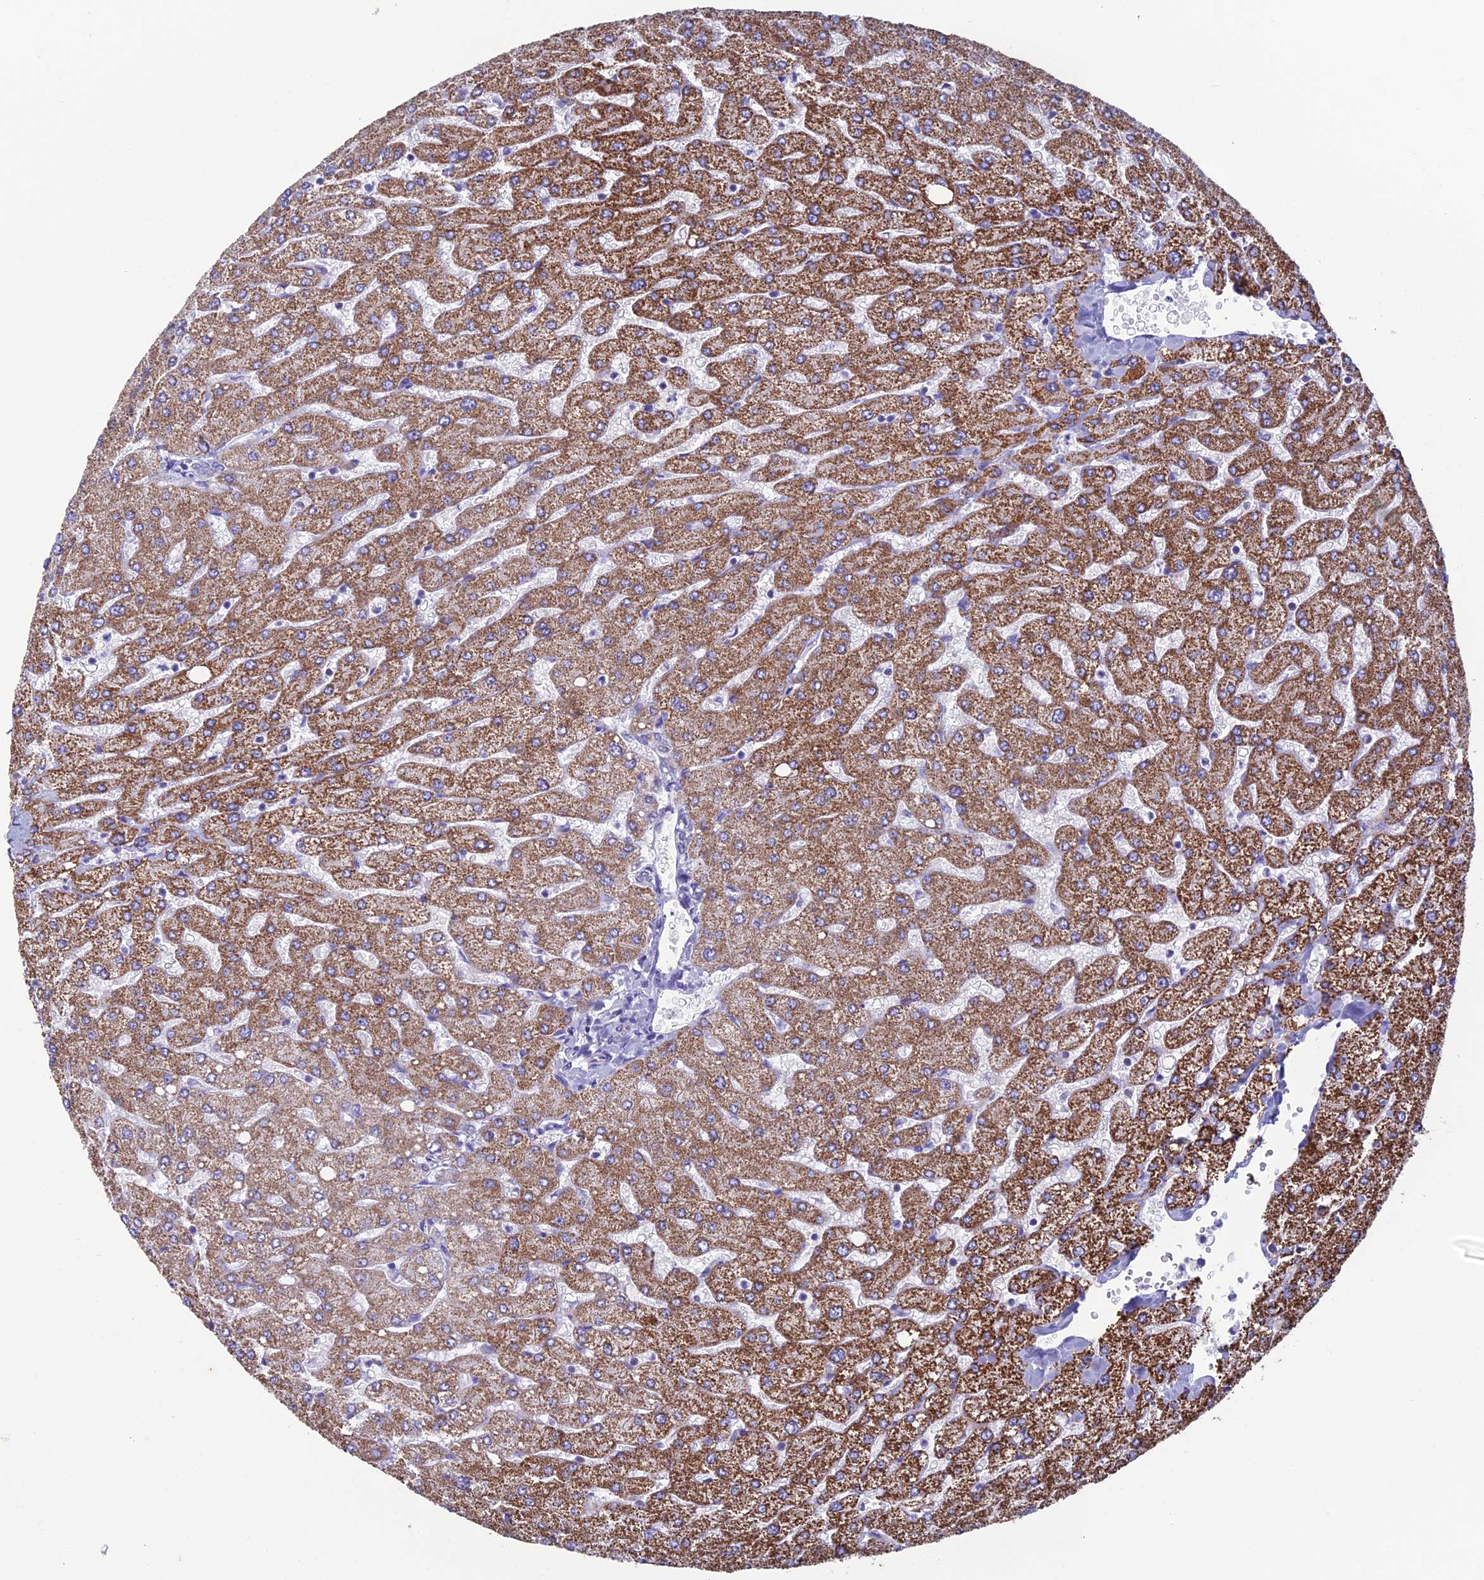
{"staining": {"intensity": "negative", "quantity": "none", "location": "none"}, "tissue": "liver", "cell_type": "Cholangiocytes", "image_type": "normal", "snomed": [{"axis": "morphology", "description": "Normal tissue, NOS"}, {"axis": "topography", "description": "Liver"}], "caption": "The histopathology image displays no significant staining in cholangiocytes of liver. (Immunohistochemistry (ihc), brightfield microscopy, high magnification).", "gene": "ZNG1A", "patient": {"sex": "male", "age": 55}}